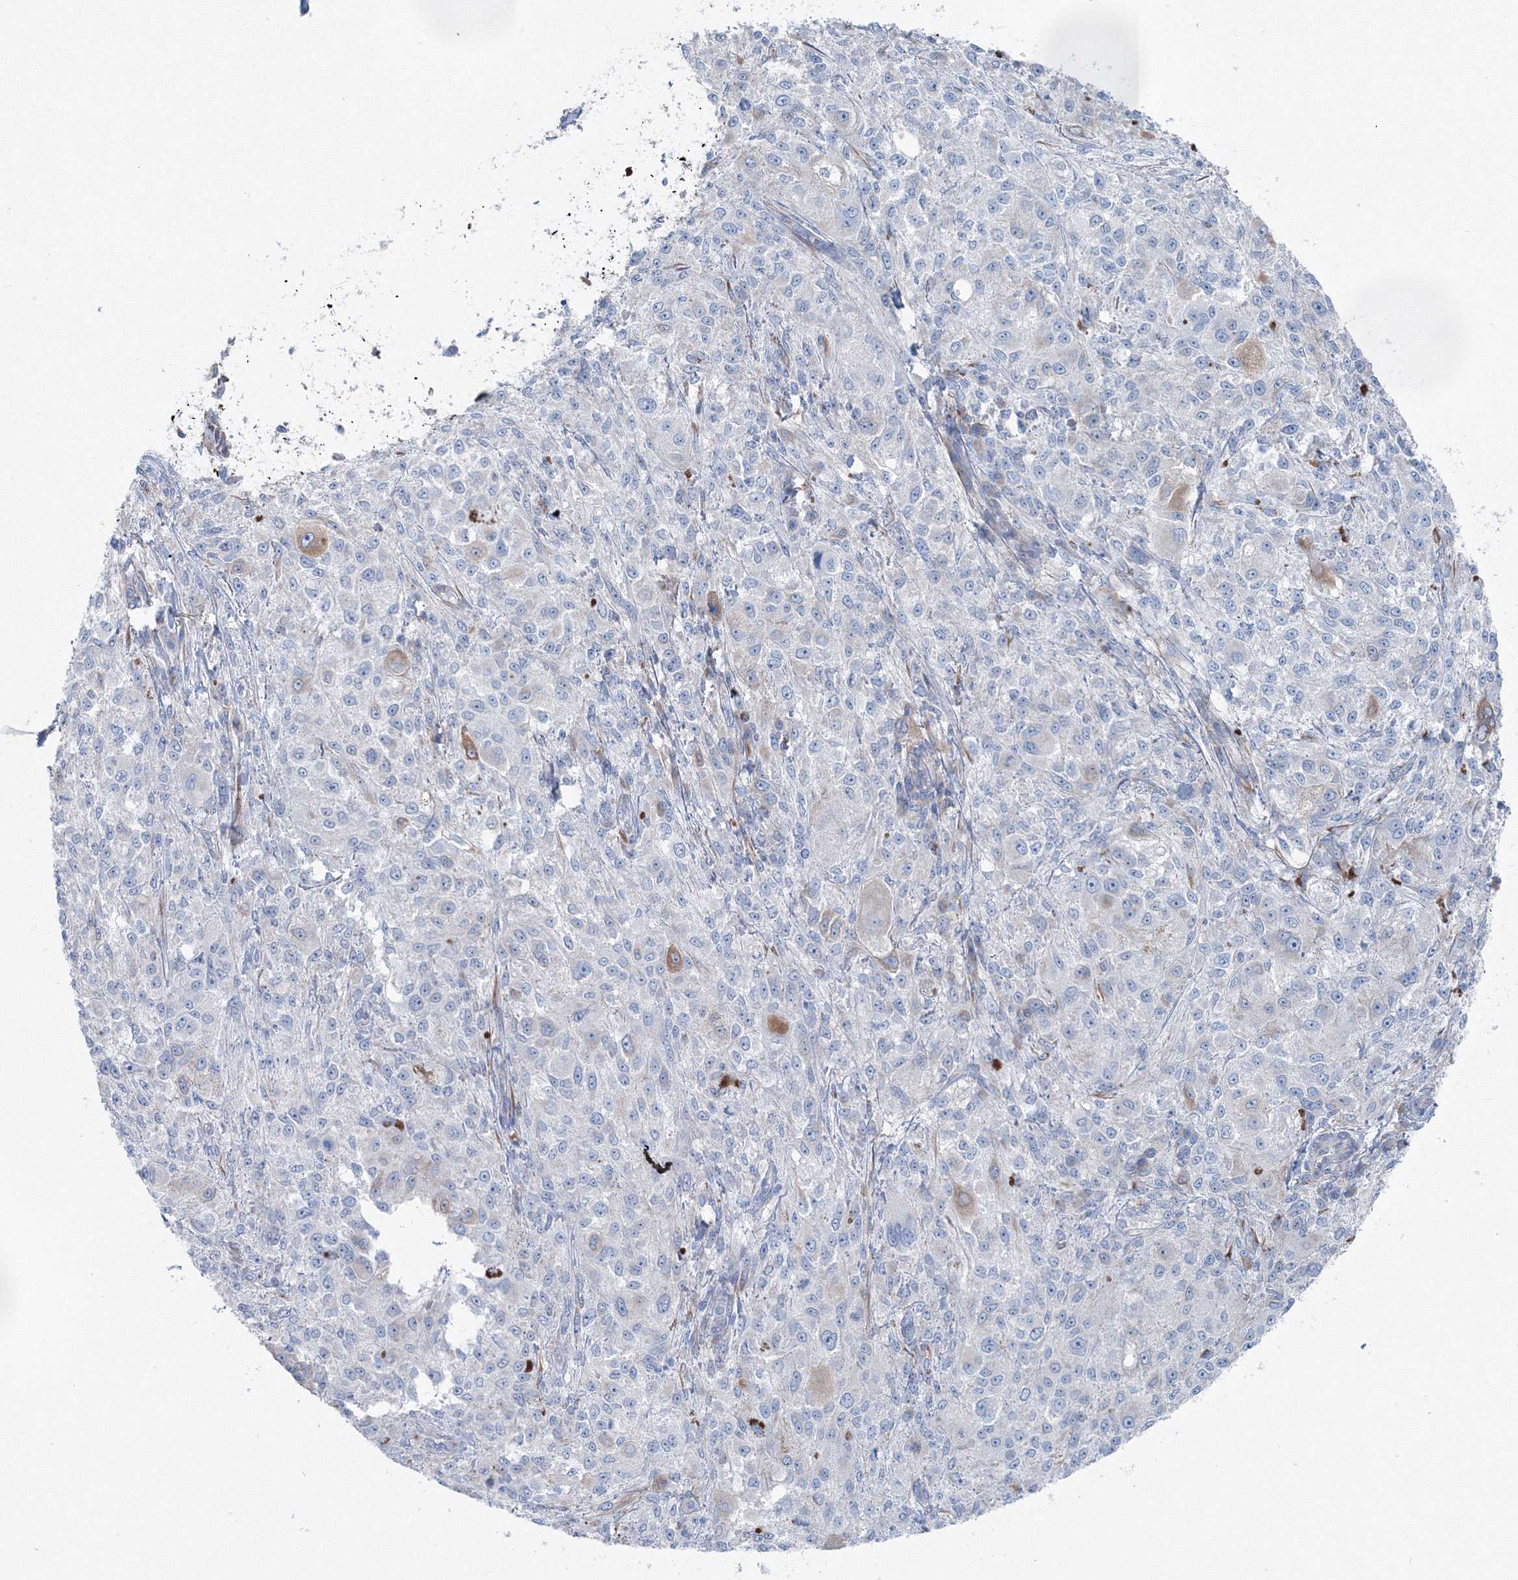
{"staining": {"intensity": "negative", "quantity": "none", "location": "none"}, "tissue": "melanoma", "cell_type": "Tumor cells", "image_type": "cancer", "snomed": [{"axis": "morphology", "description": "Necrosis, NOS"}, {"axis": "morphology", "description": "Malignant melanoma, NOS"}, {"axis": "topography", "description": "Skin"}], "caption": "DAB (3,3'-diaminobenzidine) immunohistochemical staining of human malignant melanoma exhibits no significant staining in tumor cells.", "gene": "RCN1", "patient": {"sex": "female", "age": 87}}